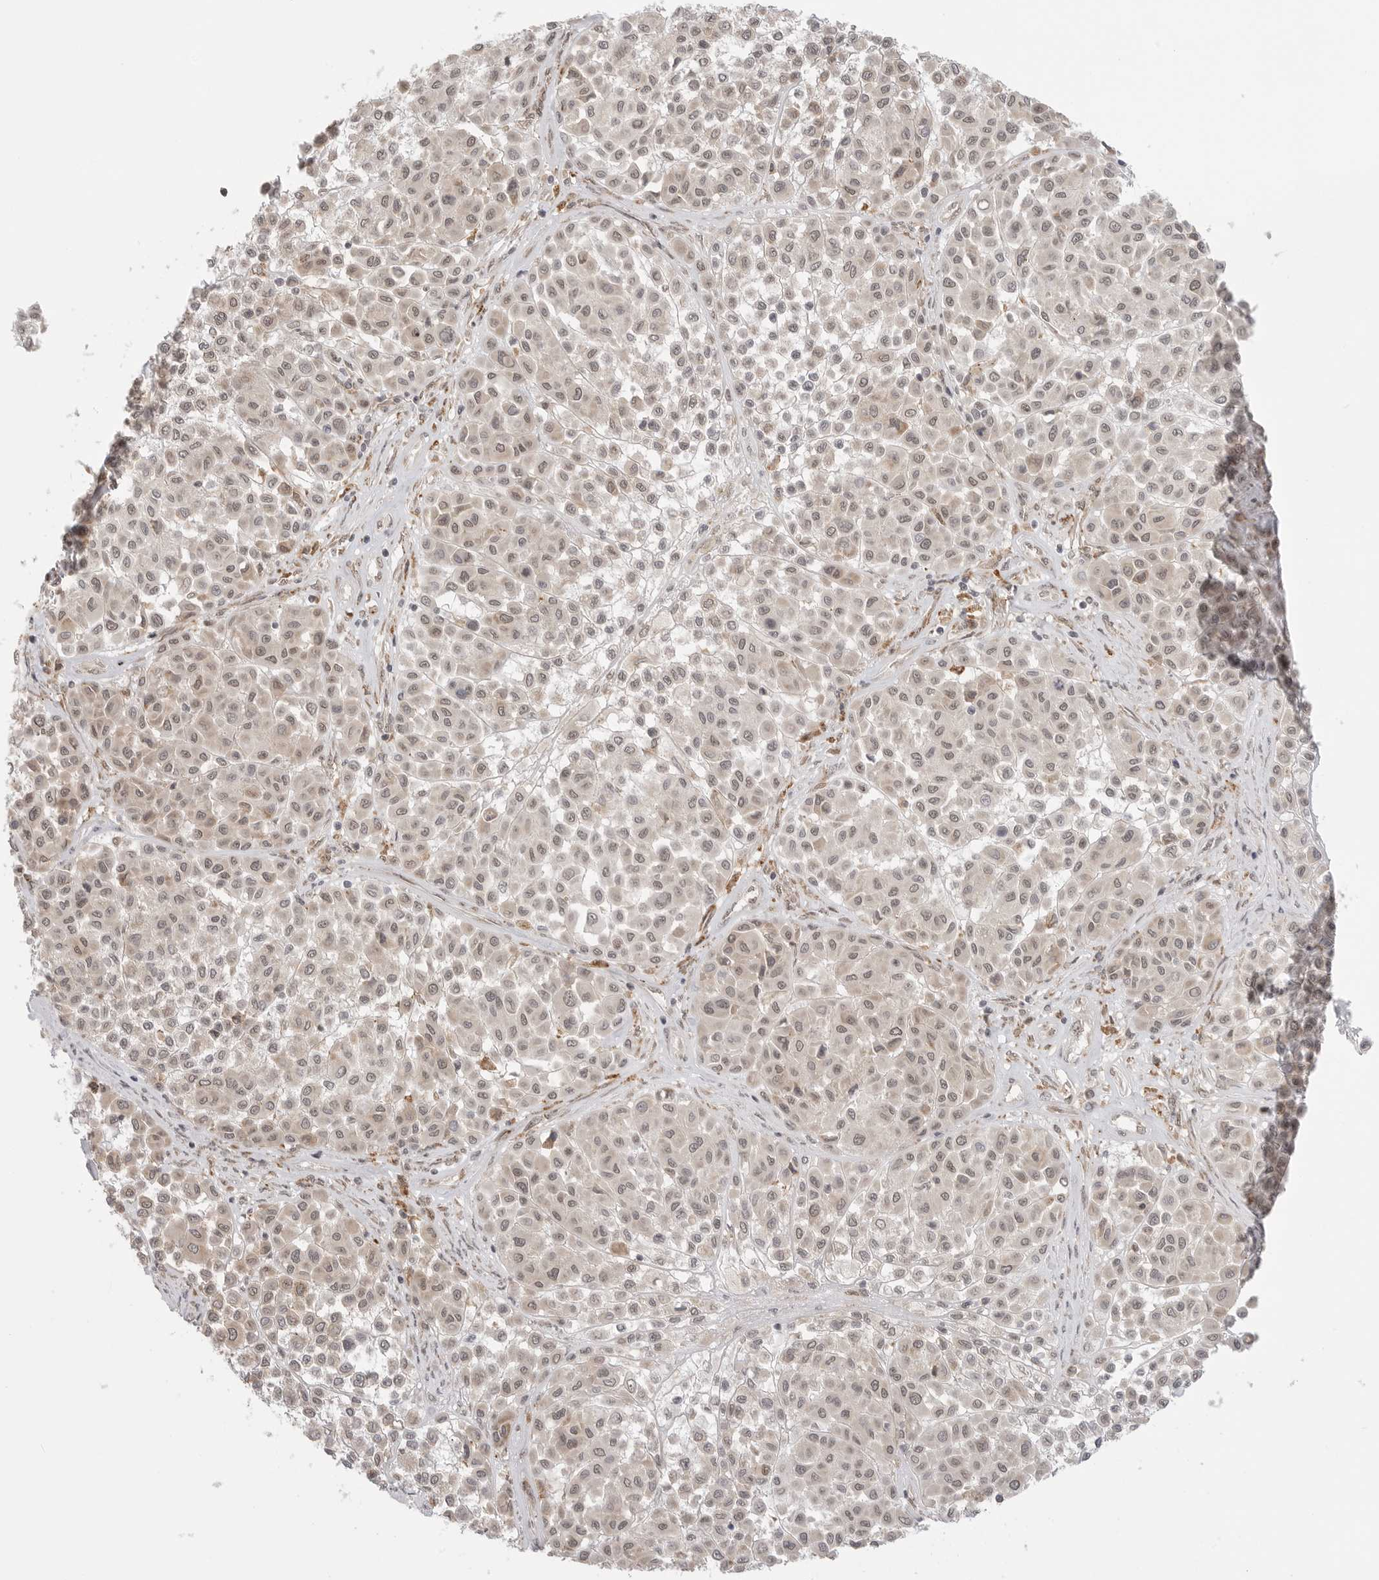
{"staining": {"intensity": "weak", "quantity": ">75%", "location": "nuclear"}, "tissue": "melanoma", "cell_type": "Tumor cells", "image_type": "cancer", "snomed": [{"axis": "morphology", "description": "Malignant melanoma, Metastatic site"}, {"axis": "topography", "description": "Soft tissue"}], "caption": "Malignant melanoma (metastatic site) stained with IHC shows weak nuclear expression in about >75% of tumor cells. The staining is performed using DAB (3,3'-diaminobenzidine) brown chromogen to label protein expression. The nuclei are counter-stained blue using hematoxylin.", "gene": "KALRN", "patient": {"sex": "male", "age": 41}}